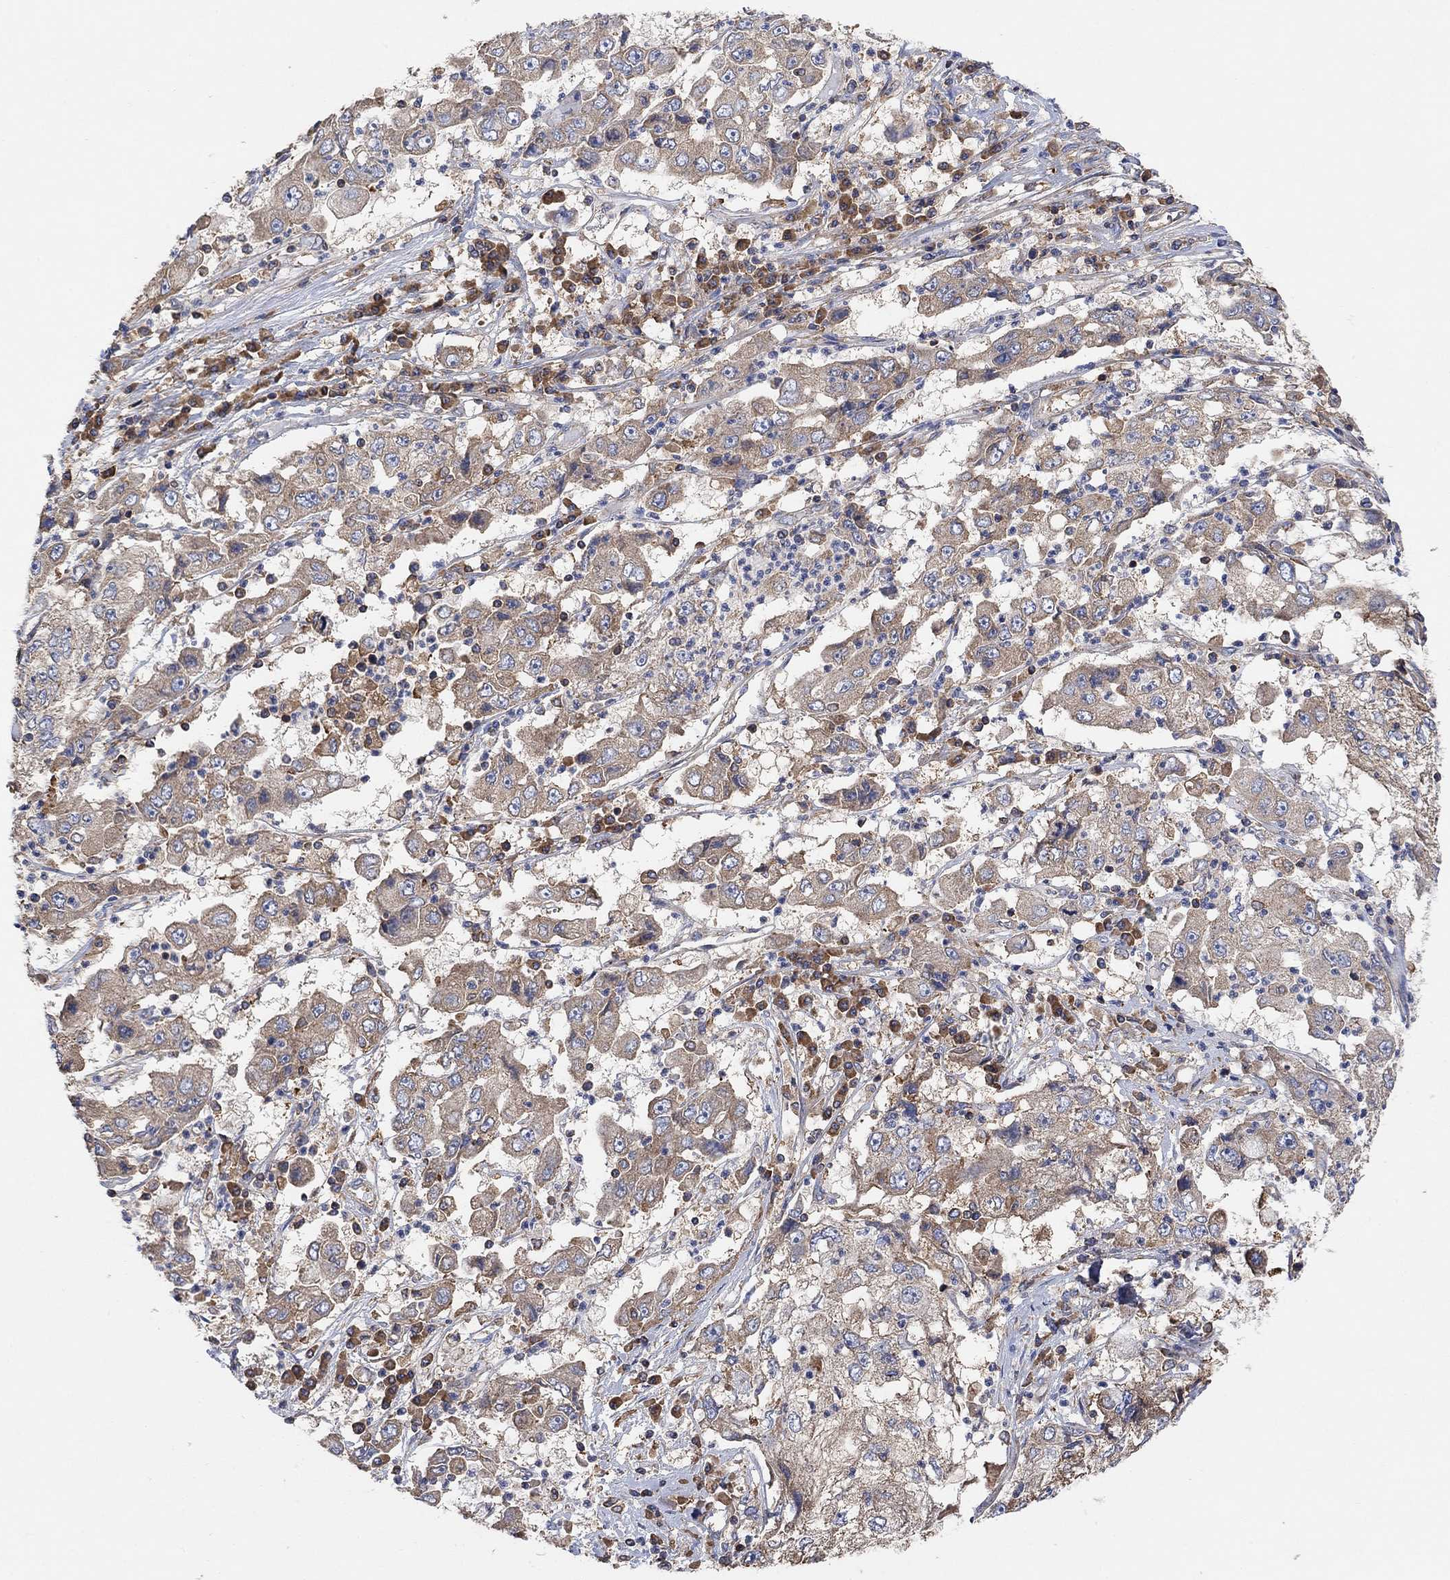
{"staining": {"intensity": "weak", "quantity": ">75%", "location": "cytoplasmic/membranous"}, "tissue": "cervical cancer", "cell_type": "Tumor cells", "image_type": "cancer", "snomed": [{"axis": "morphology", "description": "Squamous cell carcinoma, NOS"}, {"axis": "topography", "description": "Cervix"}], "caption": "A histopathology image of human cervical cancer (squamous cell carcinoma) stained for a protein reveals weak cytoplasmic/membranous brown staining in tumor cells.", "gene": "BLOC1S3", "patient": {"sex": "female", "age": 36}}